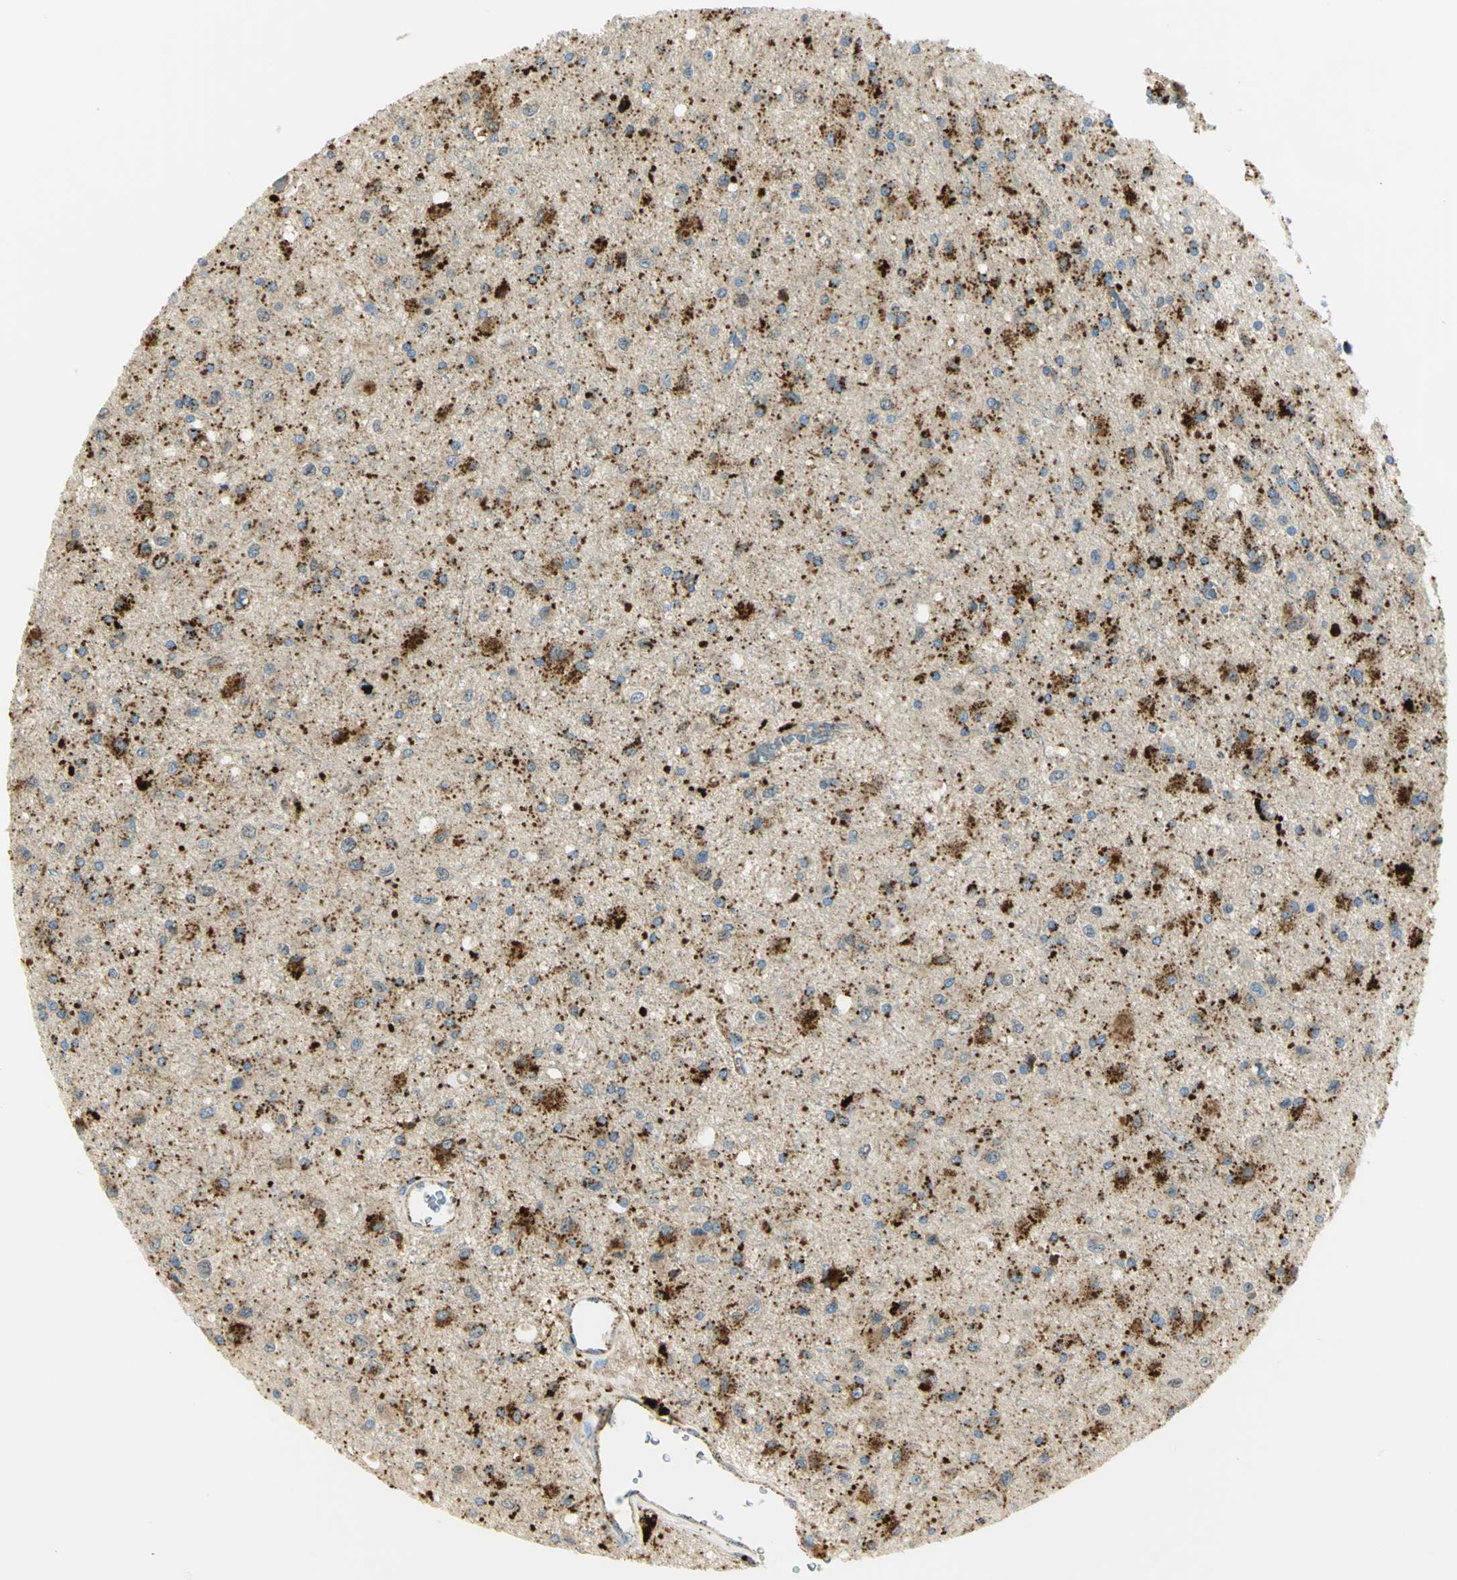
{"staining": {"intensity": "strong", "quantity": "25%-75%", "location": "cytoplasmic/membranous"}, "tissue": "glioma", "cell_type": "Tumor cells", "image_type": "cancer", "snomed": [{"axis": "morphology", "description": "Glioma, malignant, Low grade"}, {"axis": "topography", "description": "Brain"}], "caption": "Protein expression analysis of glioma displays strong cytoplasmic/membranous staining in approximately 25%-75% of tumor cells. The staining was performed using DAB (3,3'-diaminobenzidine) to visualize the protein expression in brown, while the nuclei were stained in blue with hematoxylin (Magnification: 20x).", "gene": "ARSA", "patient": {"sex": "male", "age": 58}}